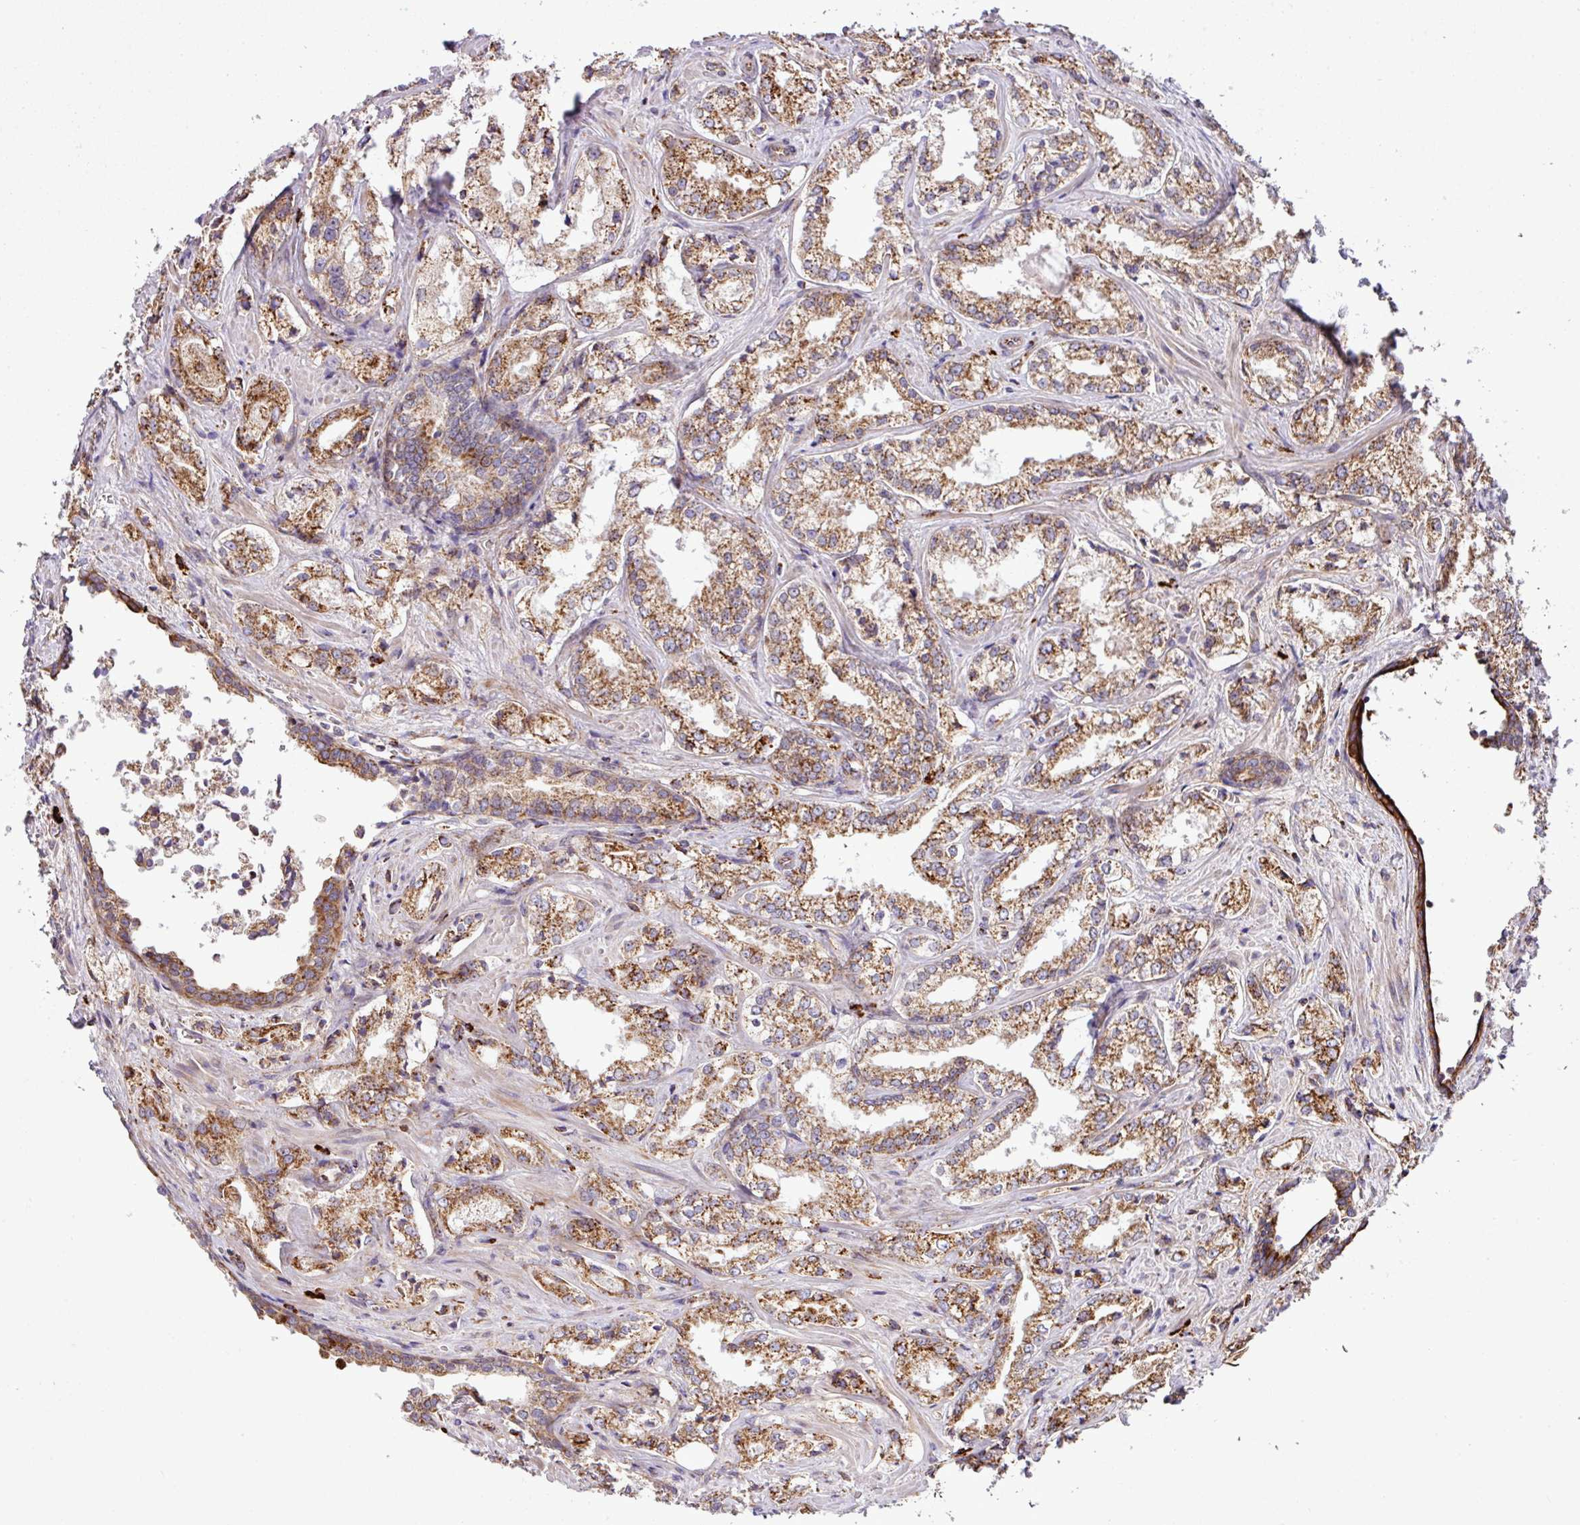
{"staining": {"intensity": "moderate", "quantity": ">75%", "location": "cytoplasmic/membranous"}, "tissue": "prostate cancer", "cell_type": "Tumor cells", "image_type": "cancer", "snomed": [{"axis": "morphology", "description": "Adenocarcinoma, Low grade"}, {"axis": "topography", "description": "Prostate"}], "caption": "Immunohistochemical staining of human prostate adenocarcinoma (low-grade) reveals medium levels of moderate cytoplasmic/membranous positivity in approximately >75% of tumor cells.", "gene": "ZNF569", "patient": {"sex": "male", "age": 47}}